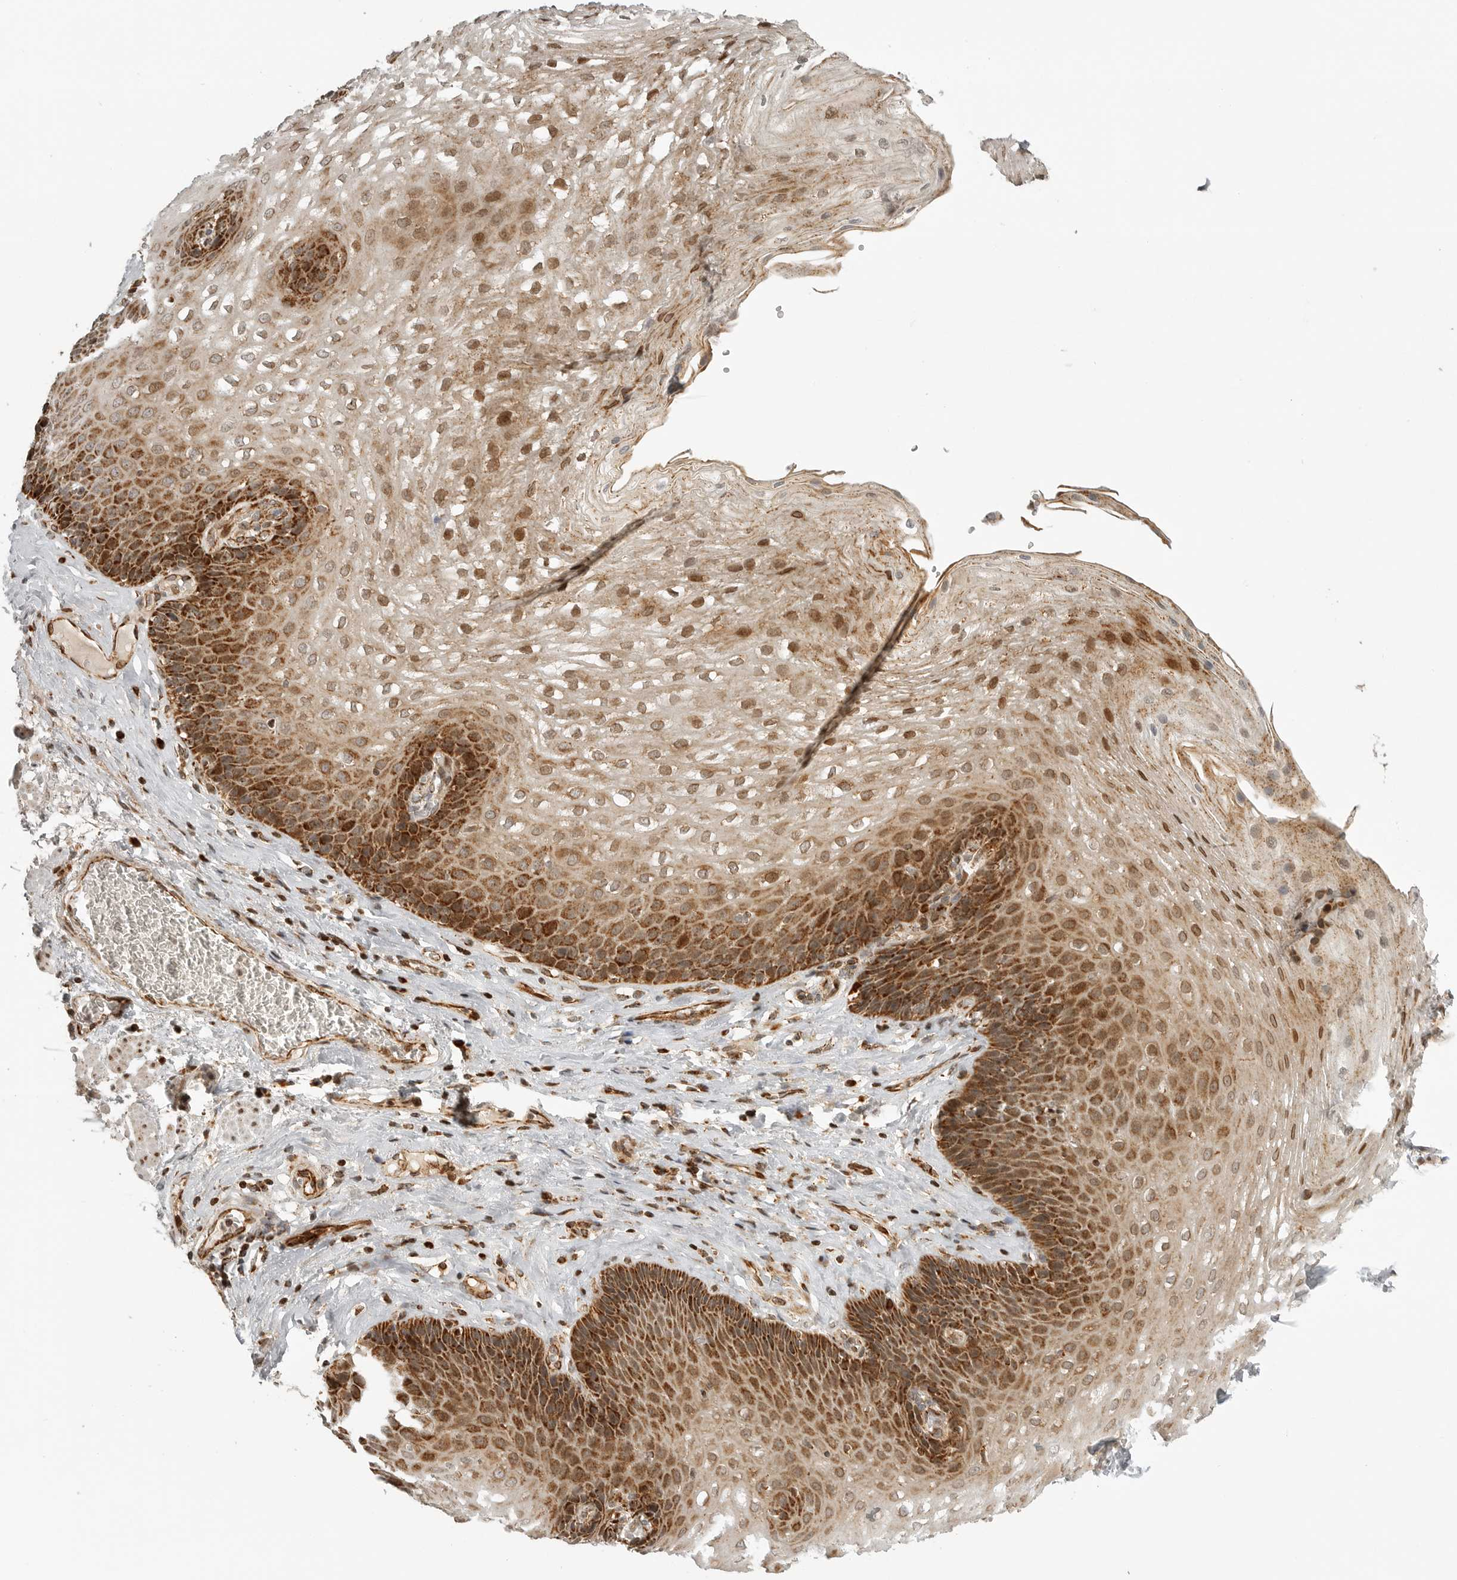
{"staining": {"intensity": "strong", "quantity": ">75%", "location": "cytoplasmic/membranous,nuclear"}, "tissue": "esophagus", "cell_type": "Squamous epithelial cells", "image_type": "normal", "snomed": [{"axis": "morphology", "description": "Normal tissue, NOS"}, {"axis": "topography", "description": "Esophagus"}], "caption": "Immunohistochemistry (DAB (3,3'-diaminobenzidine)) staining of normal esophagus exhibits strong cytoplasmic/membranous,nuclear protein positivity in approximately >75% of squamous epithelial cells.", "gene": "NARS2", "patient": {"sex": "female", "age": 66}}